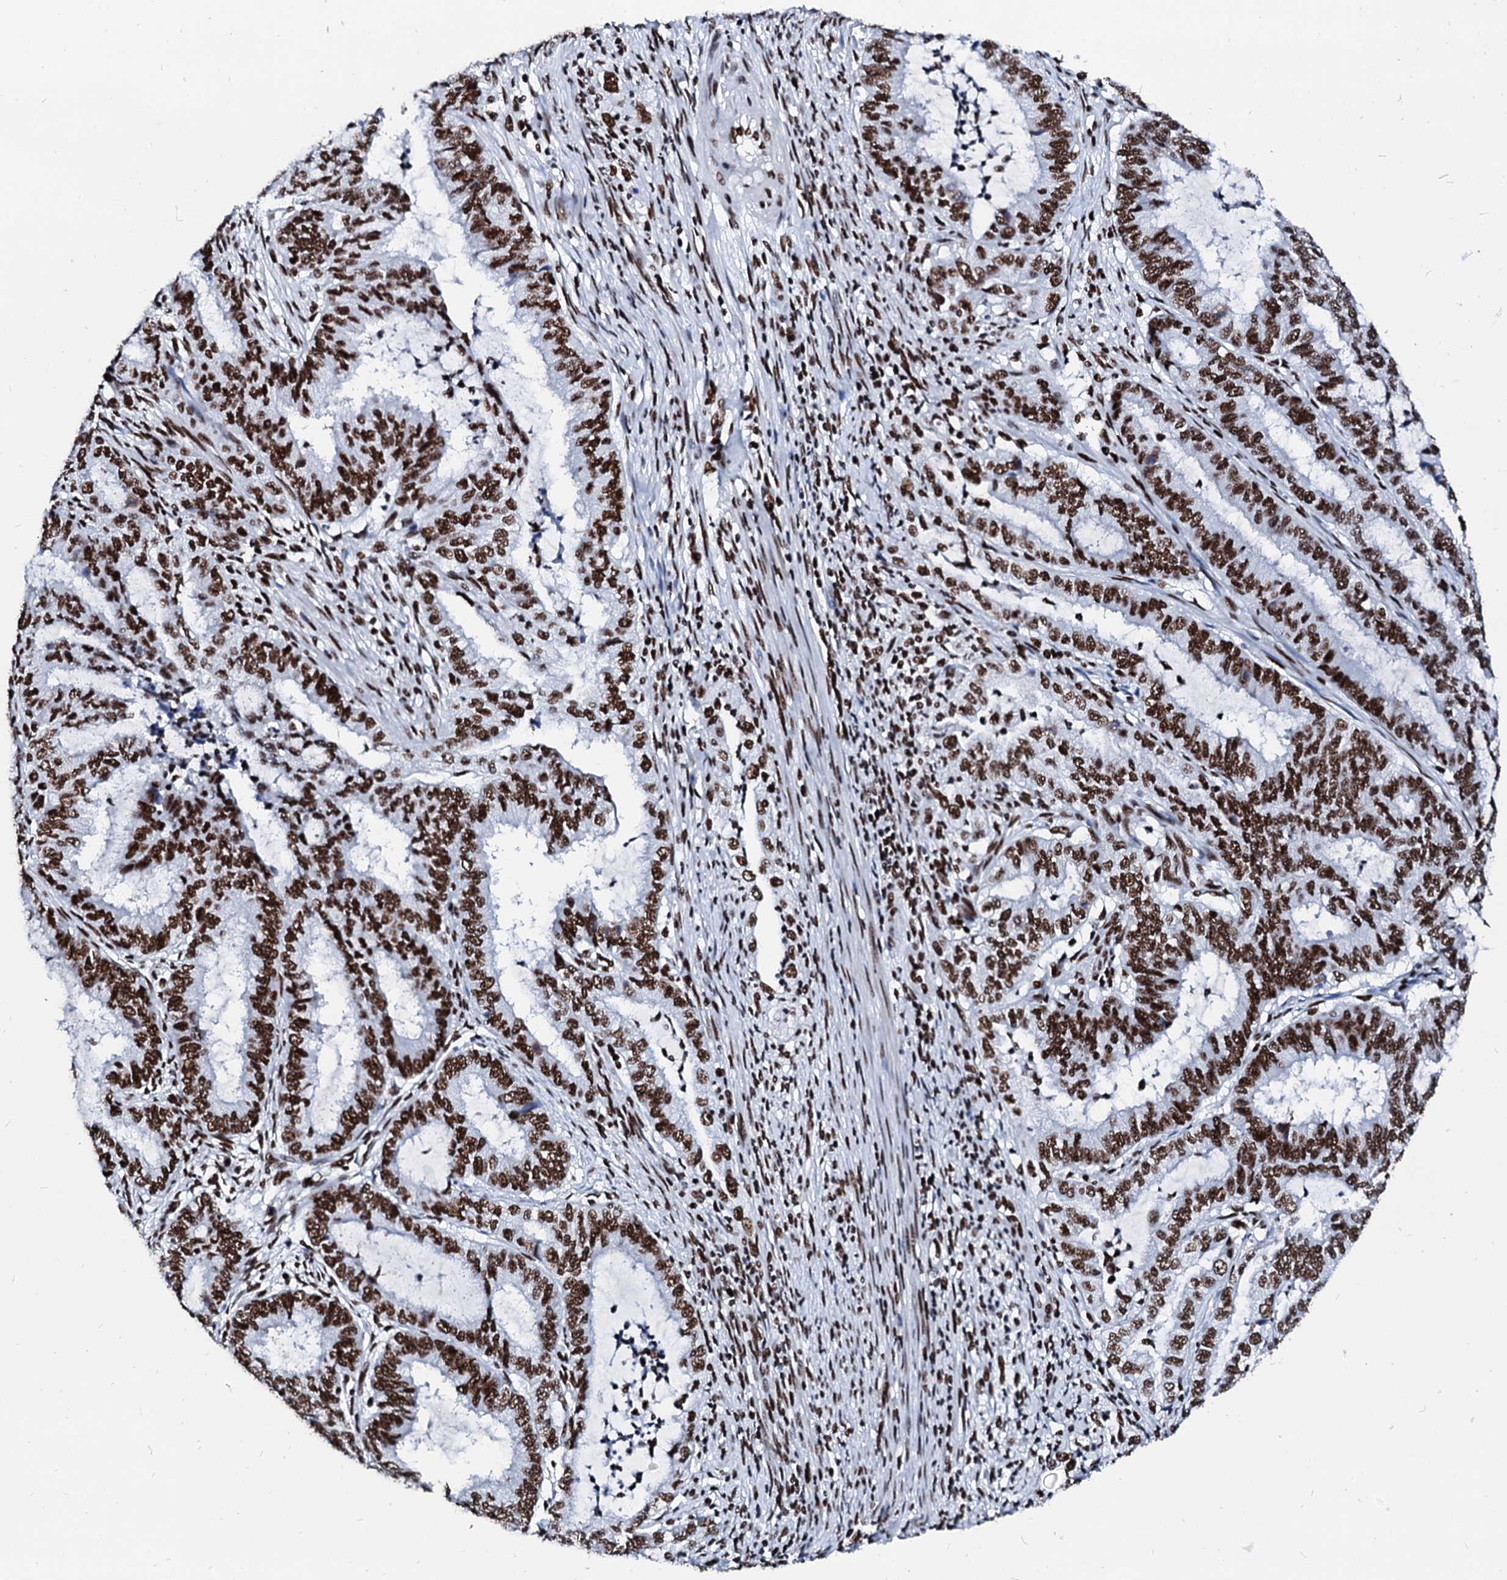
{"staining": {"intensity": "strong", "quantity": ">75%", "location": "nuclear"}, "tissue": "endometrial cancer", "cell_type": "Tumor cells", "image_type": "cancer", "snomed": [{"axis": "morphology", "description": "Adenocarcinoma, NOS"}, {"axis": "topography", "description": "Endometrium"}], "caption": "Immunohistochemical staining of endometrial adenocarcinoma demonstrates strong nuclear protein positivity in approximately >75% of tumor cells. (DAB (3,3'-diaminobenzidine) IHC with brightfield microscopy, high magnification).", "gene": "RALY", "patient": {"sex": "female", "age": 51}}